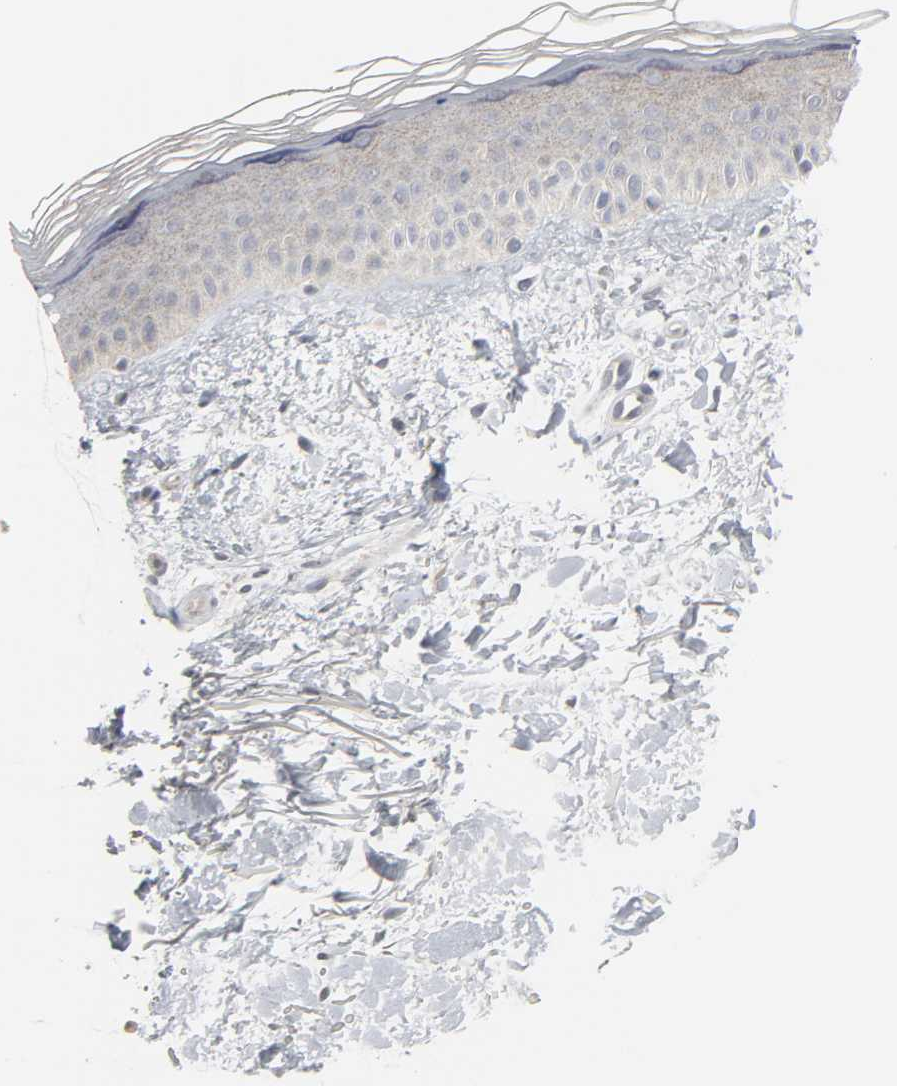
{"staining": {"intensity": "negative", "quantity": "none", "location": "none"}, "tissue": "skin", "cell_type": "Fibroblasts", "image_type": "normal", "snomed": [{"axis": "morphology", "description": "Normal tissue, NOS"}, {"axis": "topography", "description": "Skin"}], "caption": "IHC of unremarkable skin exhibits no expression in fibroblasts.", "gene": "CLIP1", "patient": {"sex": "female", "age": 19}}